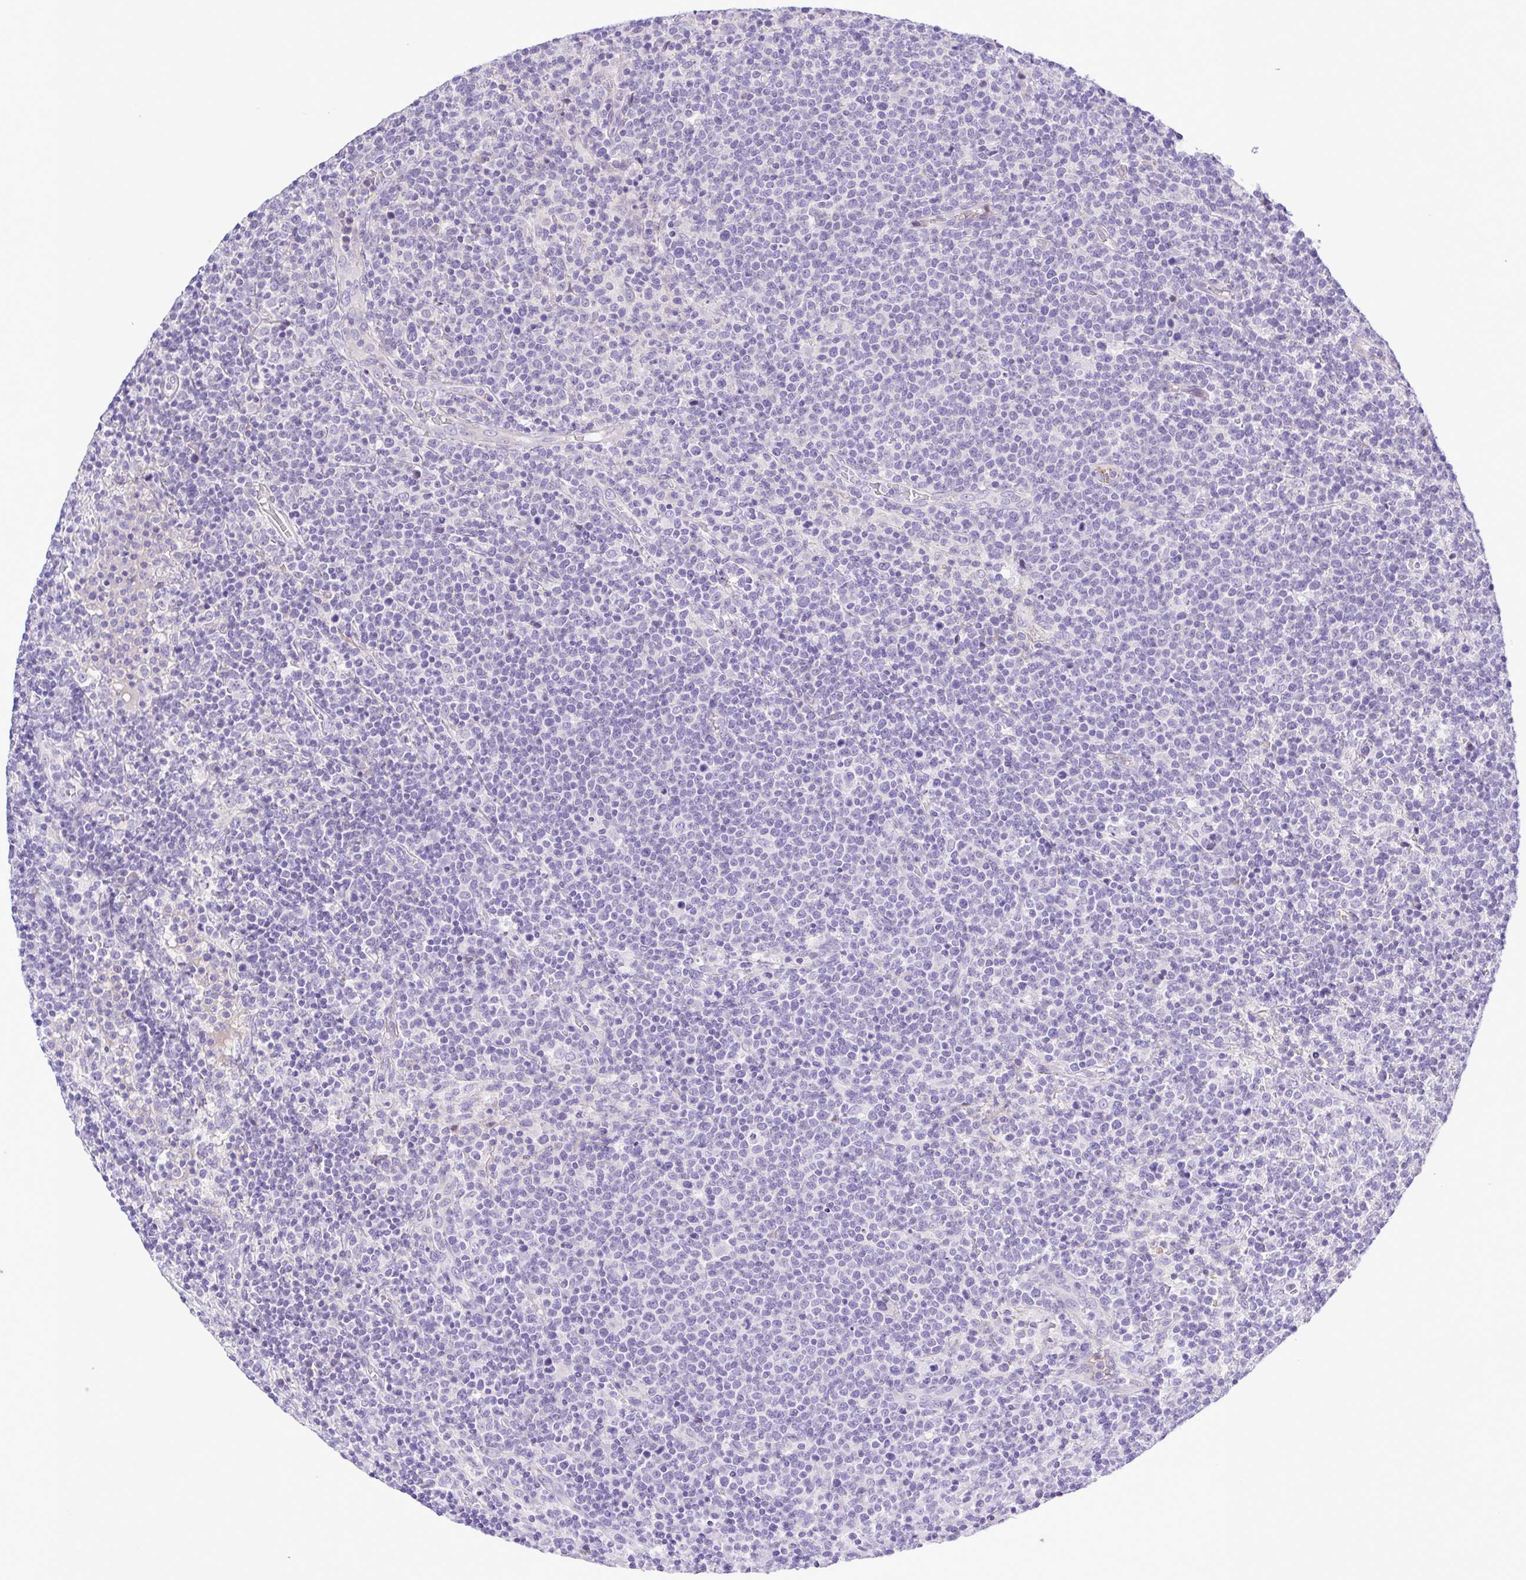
{"staining": {"intensity": "negative", "quantity": "none", "location": "none"}, "tissue": "lymphoma", "cell_type": "Tumor cells", "image_type": "cancer", "snomed": [{"axis": "morphology", "description": "Malignant lymphoma, non-Hodgkin's type, High grade"}, {"axis": "topography", "description": "Lymph node"}], "caption": "Immunohistochemistry of lymphoma reveals no expression in tumor cells.", "gene": "GABBR2", "patient": {"sex": "male", "age": 61}}